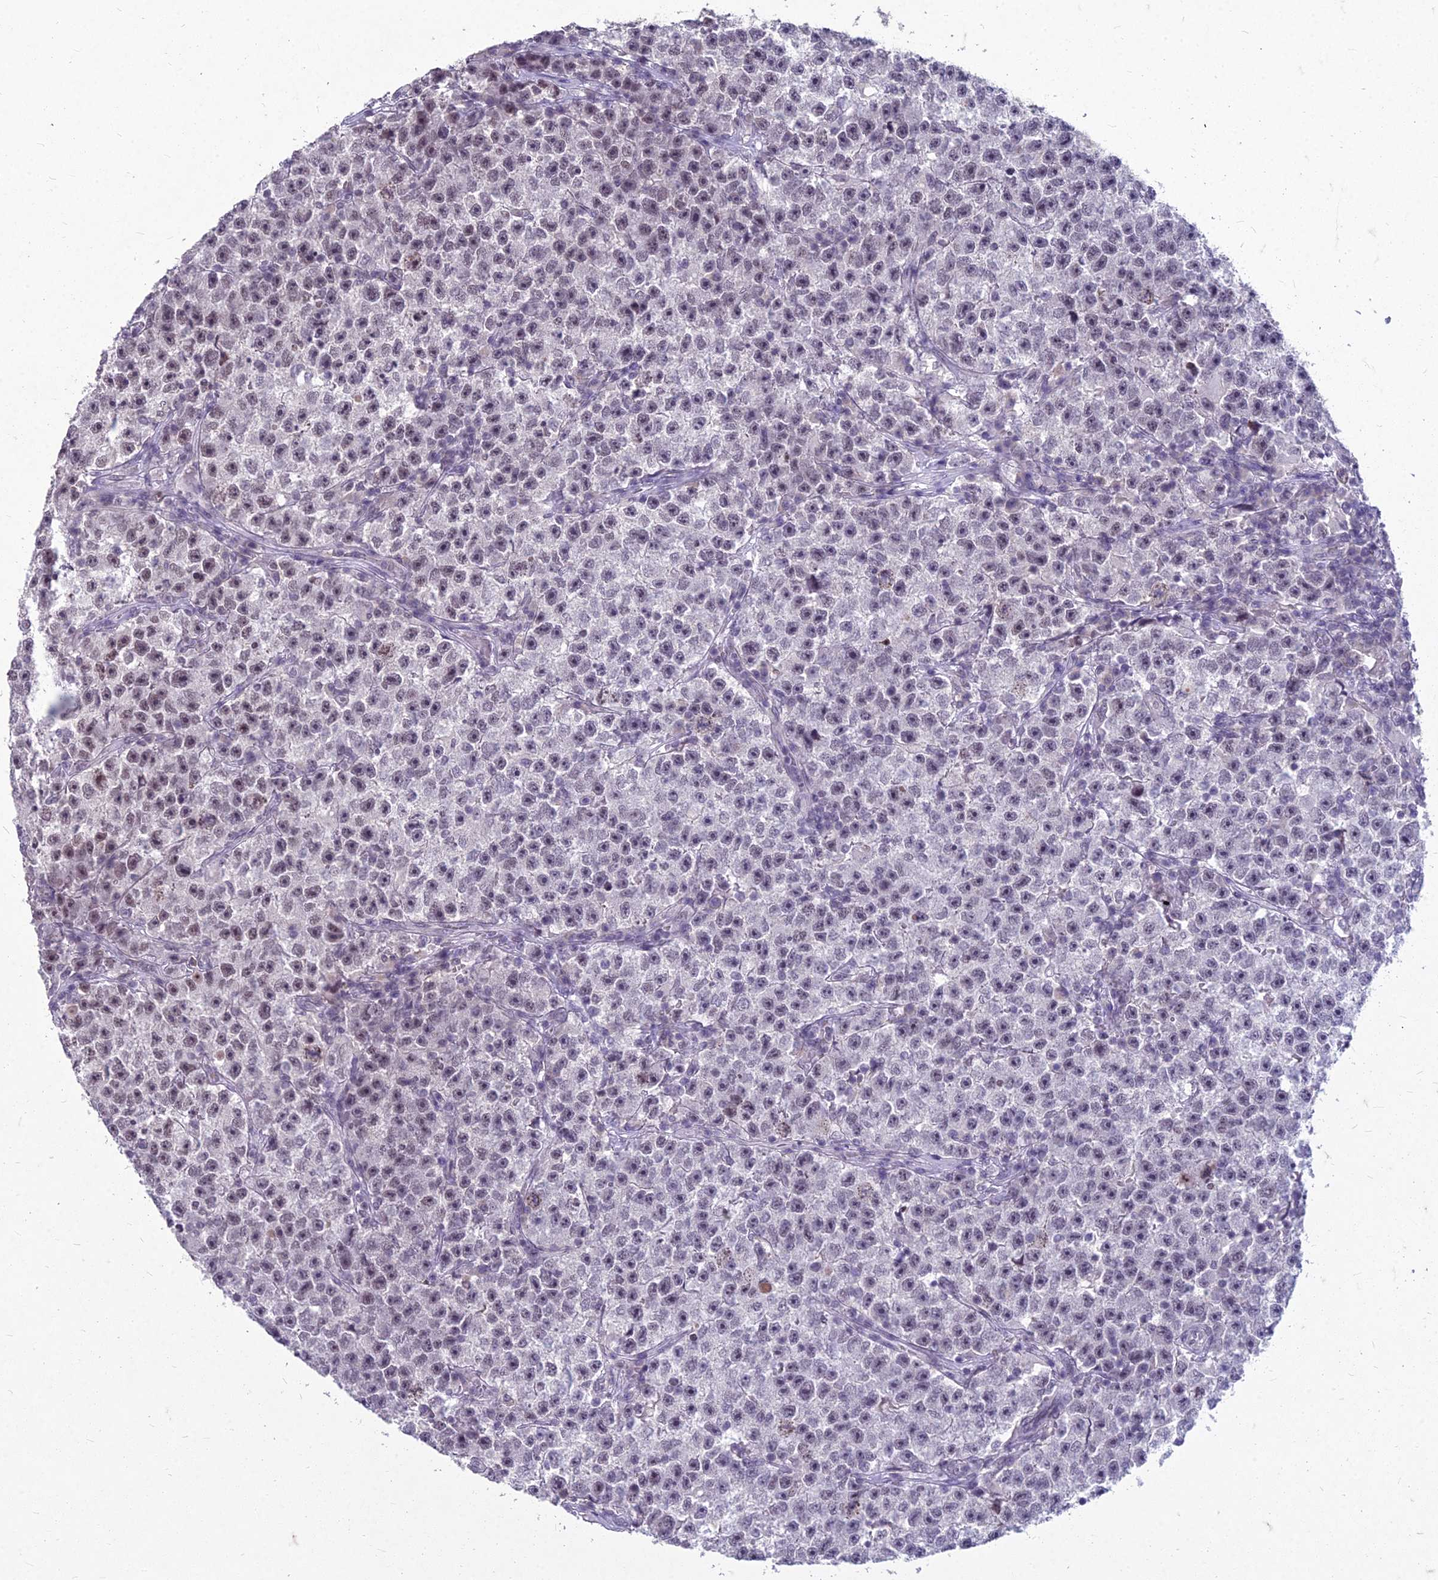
{"staining": {"intensity": "moderate", "quantity": "<25%", "location": "nuclear"}, "tissue": "testis cancer", "cell_type": "Tumor cells", "image_type": "cancer", "snomed": [{"axis": "morphology", "description": "Seminoma, NOS"}, {"axis": "topography", "description": "Testis"}], "caption": "Tumor cells demonstrate moderate nuclear expression in about <25% of cells in testis cancer.", "gene": "KAT7", "patient": {"sex": "male", "age": 22}}